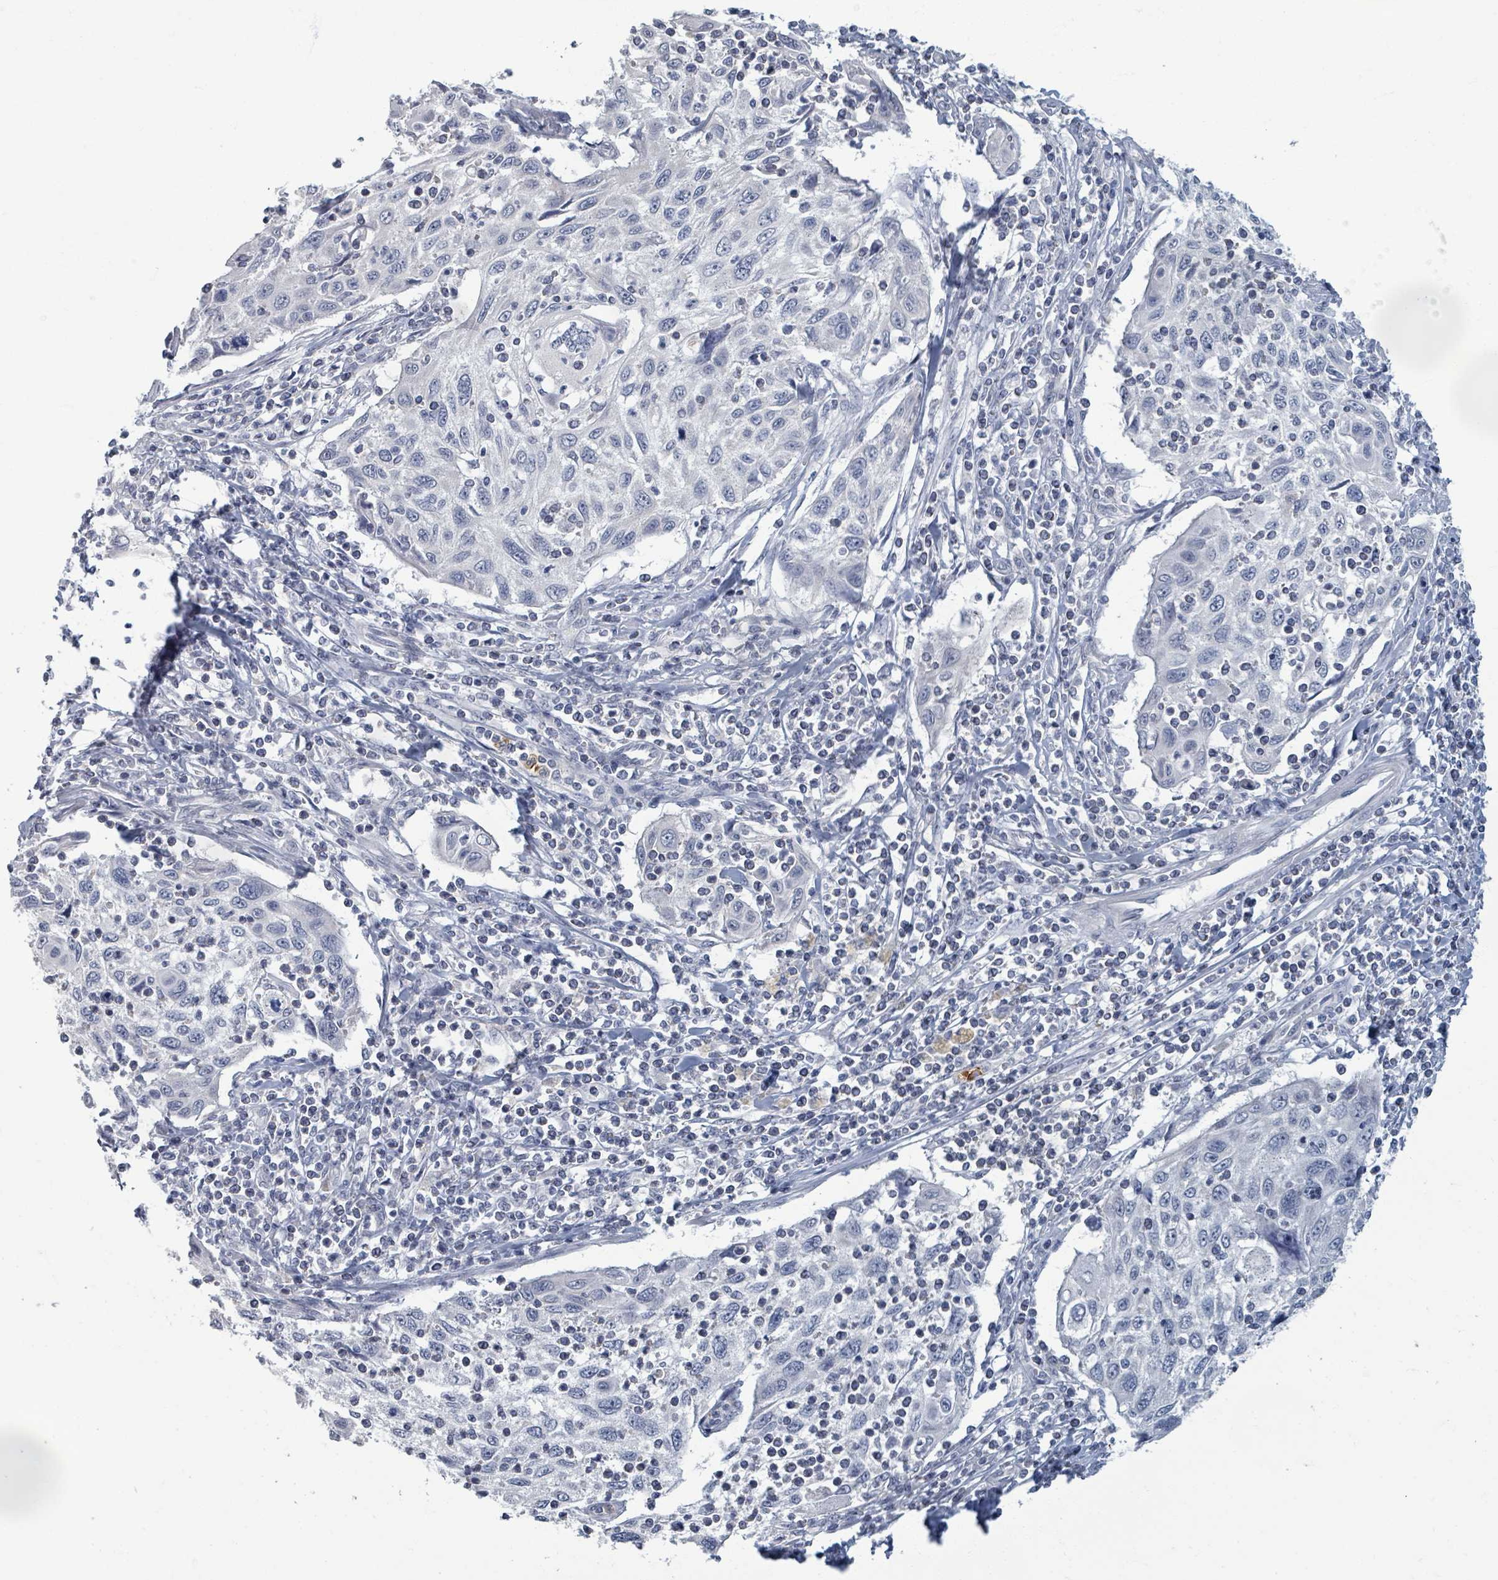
{"staining": {"intensity": "negative", "quantity": "none", "location": "none"}, "tissue": "cervical cancer", "cell_type": "Tumor cells", "image_type": "cancer", "snomed": [{"axis": "morphology", "description": "Squamous cell carcinoma, NOS"}, {"axis": "topography", "description": "Cervix"}], "caption": "The immunohistochemistry image has no significant staining in tumor cells of cervical cancer (squamous cell carcinoma) tissue.", "gene": "WNT11", "patient": {"sex": "female", "age": 70}}